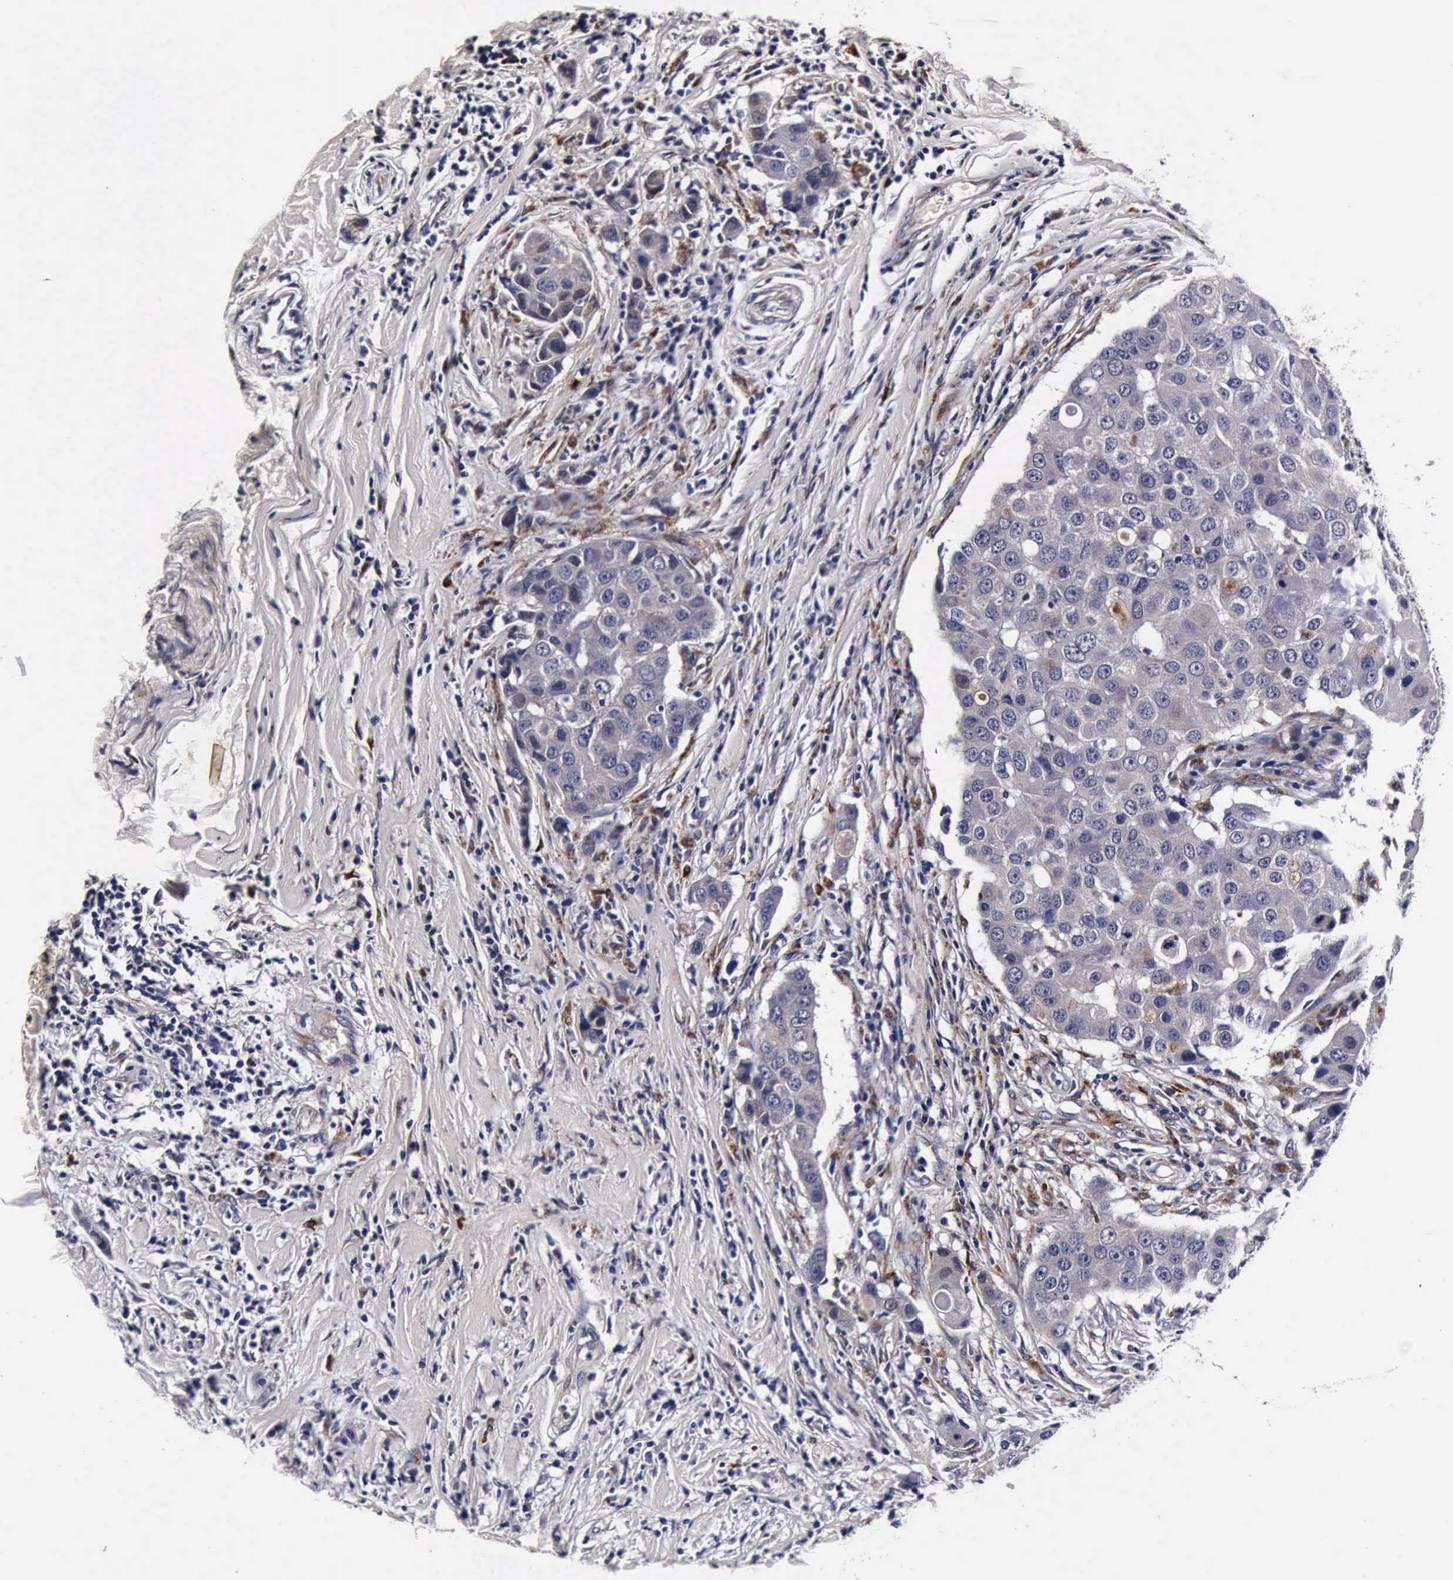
{"staining": {"intensity": "moderate", "quantity": "25%-75%", "location": "cytoplasmic/membranous"}, "tissue": "breast cancer", "cell_type": "Tumor cells", "image_type": "cancer", "snomed": [{"axis": "morphology", "description": "Duct carcinoma"}, {"axis": "topography", "description": "Breast"}], "caption": "Protein staining of breast cancer tissue displays moderate cytoplasmic/membranous expression in about 25%-75% of tumor cells.", "gene": "CST3", "patient": {"sex": "female", "age": 27}}